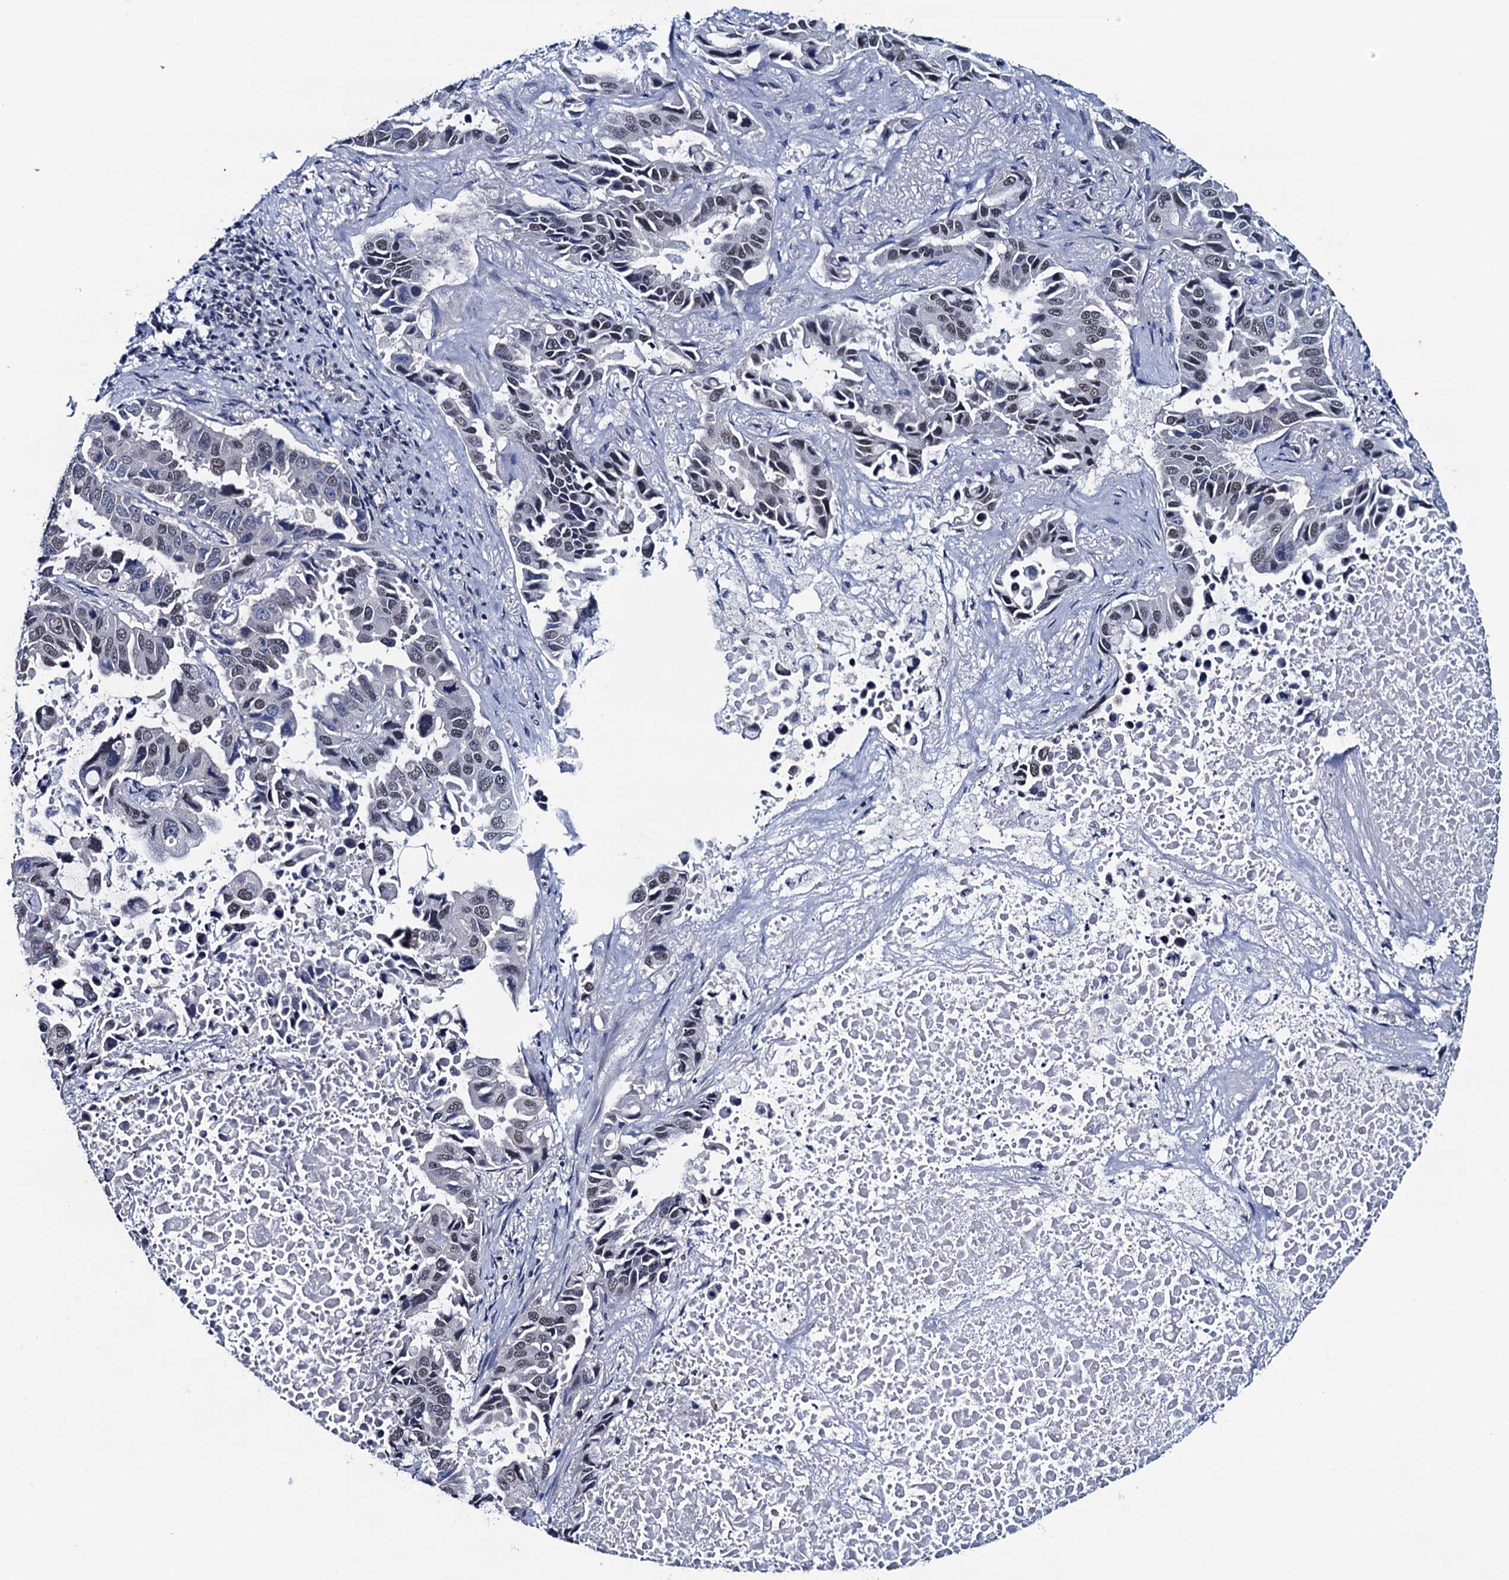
{"staining": {"intensity": "weak", "quantity": "25%-75%", "location": "nuclear"}, "tissue": "lung cancer", "cell_type": "Tumor cells", "image_type": "cancer", "snomed": [{"axis": "morphology", "description": "Adenocarcinoma, NOS"}, {"axis": "topography", "description": "Lung"}], "caption": "Immunohistochemical staining of human lung adenocarcinoma reveals low levels of weak nuclear staining in approximately 25%-75% of tumor cells.", "gene": "FNBP4", "patient": {"sex": "male", "age": 64}}